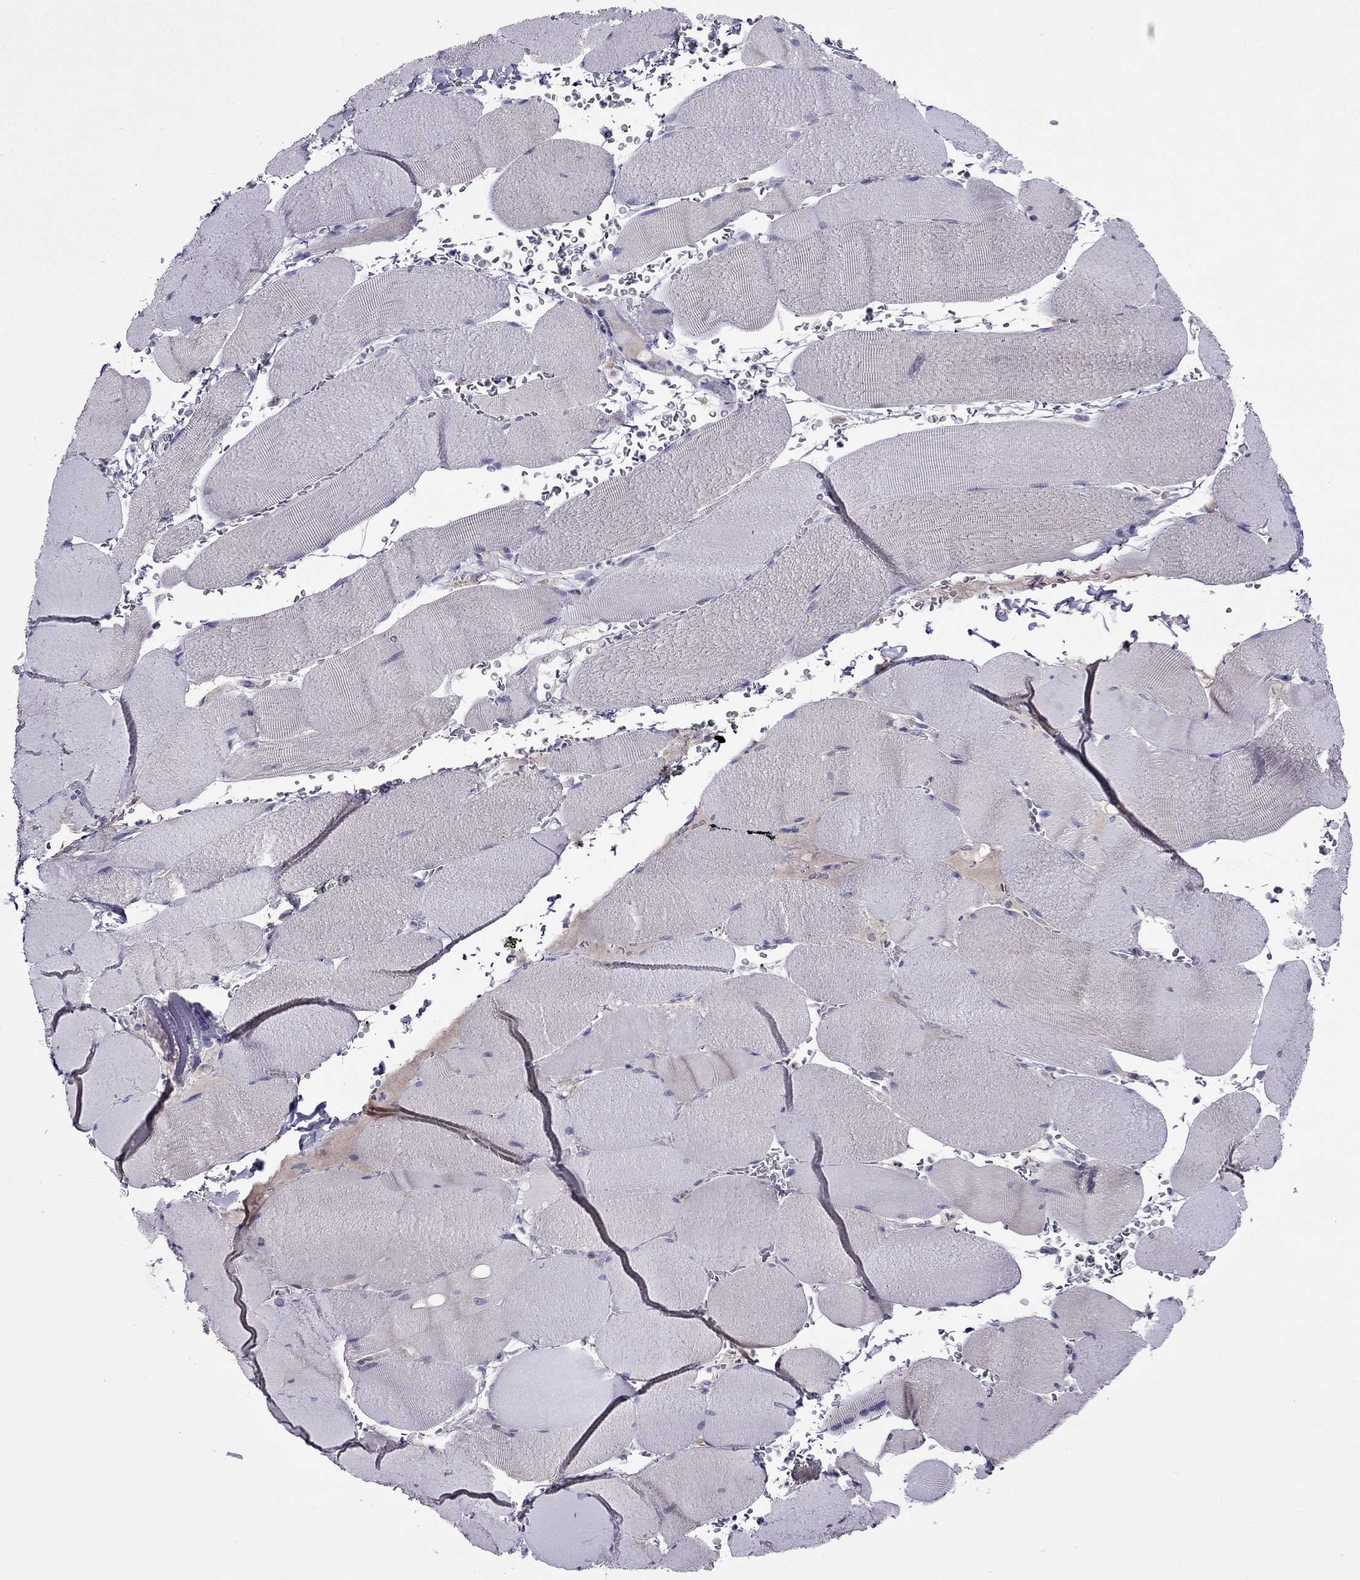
{"staining": {"intensity": "negative", "quantity": "none", "location": "none"}, "tissue": "skeletal muscle", "cell_type": "Myocytes", "image_type": "normal", "snomed": [{"axis": "morphology", "description": "Normal tissue, NOS"}, {"axis": "topography", "description": "Skeletal muscle"}], "caption": "Immunohistochemical staining of benign human skeletal muscle reveals no significant positivity in myocytes.", "gene": "SPTBN4", "patient": {"sex": "male", "age": 56}}